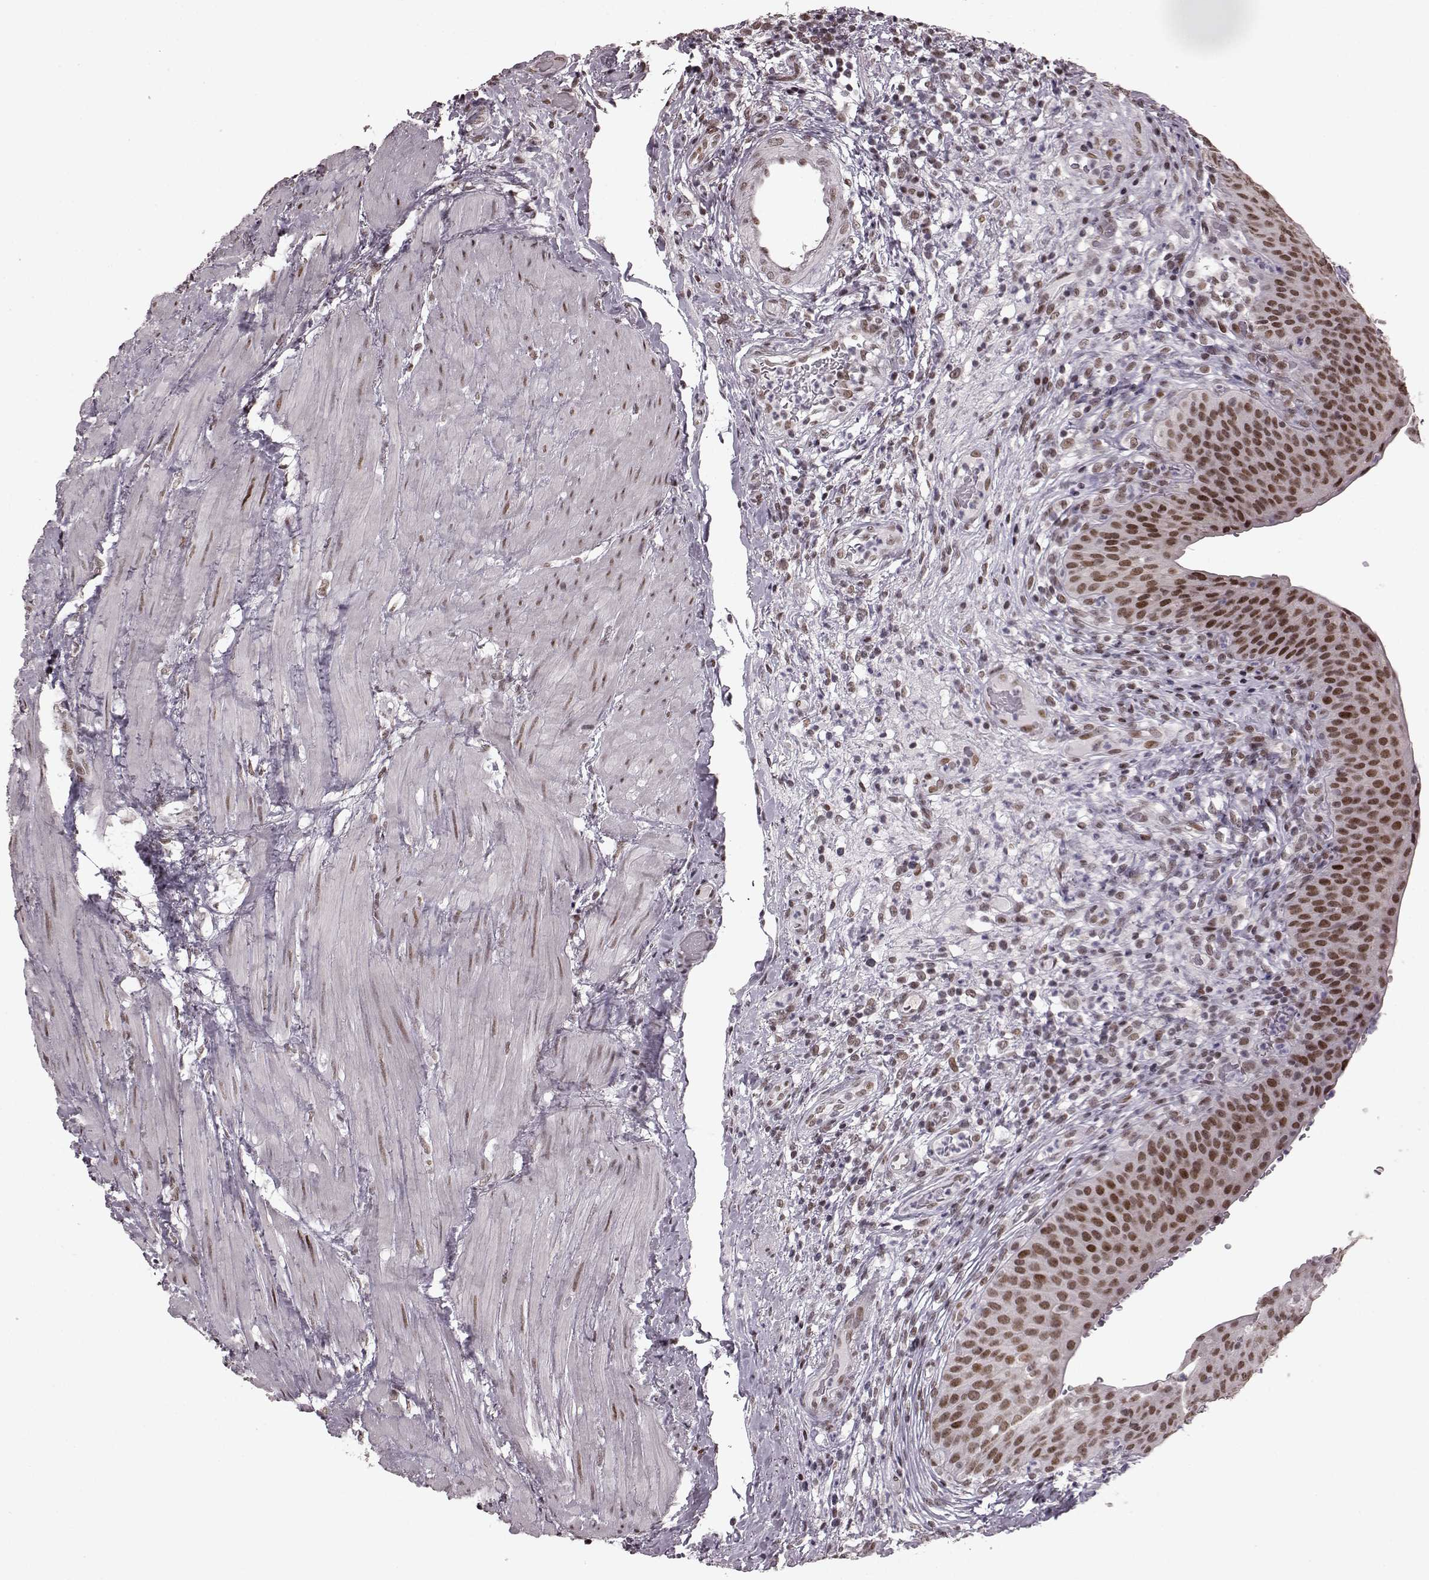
{"staining": {"intensity": "moderate", "quantity": ">75%", "location": "nuclear"}, "tissue": "urinary bladder", "cell_type": "Urothelial cells", "image_type": "normal", "snomed": [{"axis": "morphology", "description": "Normal tissue, NOS"}, {"axis": "topography", "description": "Urinary bladder"}], "caption": "The histopathology image shows immunohistochemical staining of unremarkable urinary bladder. There is moderate nuclear positivity is present in about >75% of urothelial cells. Ihc stains the protein in brown and the nuclei are stained blue.", "gene": "NR2C1", "patient": {"sex": "male", "age": 66}}